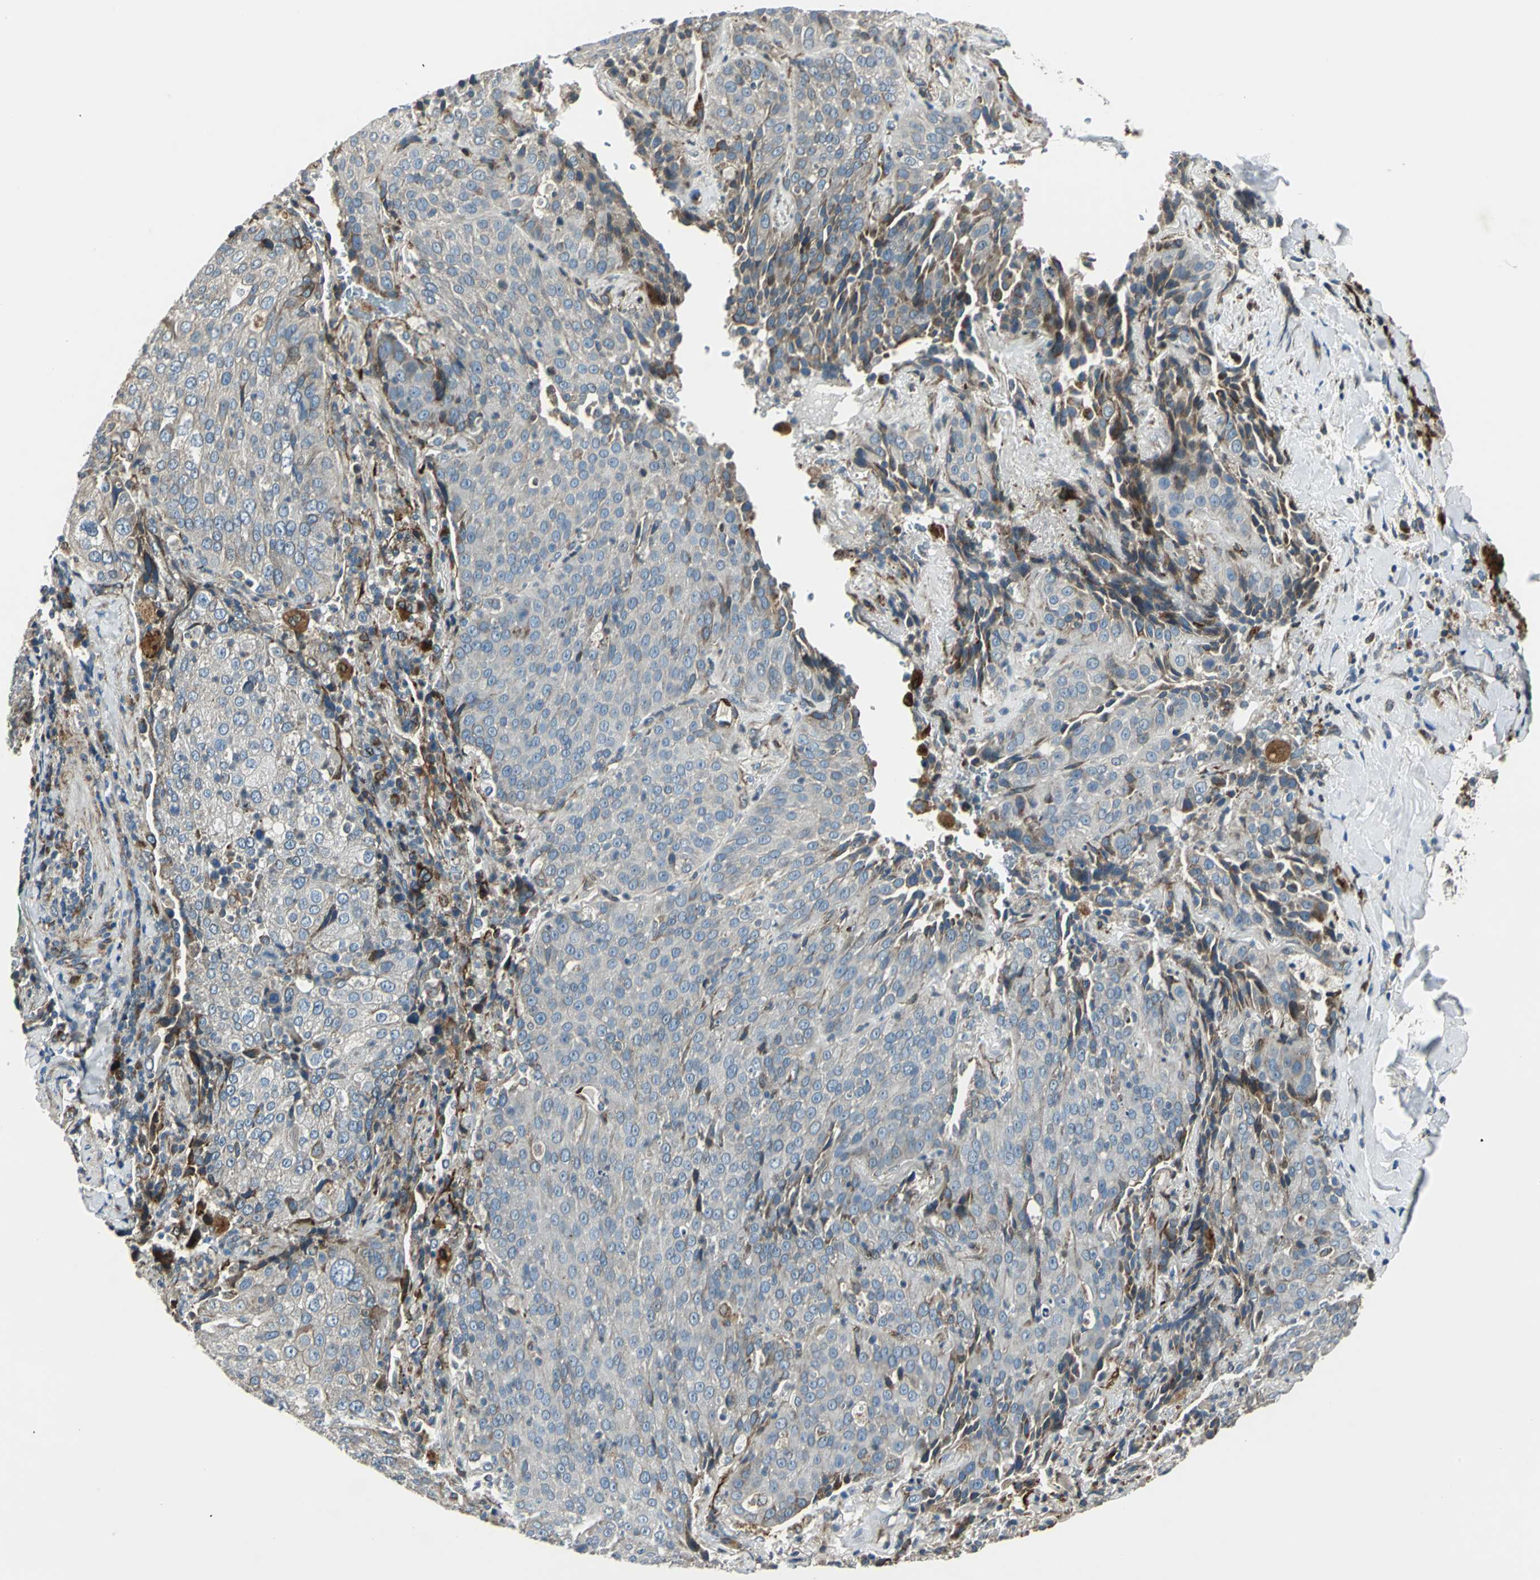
{"staining": {"intensity": "moderate", "quantity": "25%-75%", "location": "cytoplasmic/membranous"}, "tissue": "lung cancer", "cell_type": "Tumor cells", "image_type": "cancer", "snomed": [{"axis": "morphology", "description": "Squamous cell carcinoma, NOS"}, {"axis": "topography", "description": "Lung"}], "caption": "An immunohistochemistry (IHC) histopathology image of tumor tissue is shown. Protein staining in brown labels moderate cytoplasmic/membranous positivity in lung squamous cell carcinoma within tumor cells. Using DAB (brown) and hematoxylin (blue) stains, captured at high magnification using brightfield microscopy.", "gene": "HTATIP2", "patient": {"sex": "male", "age": 54}}